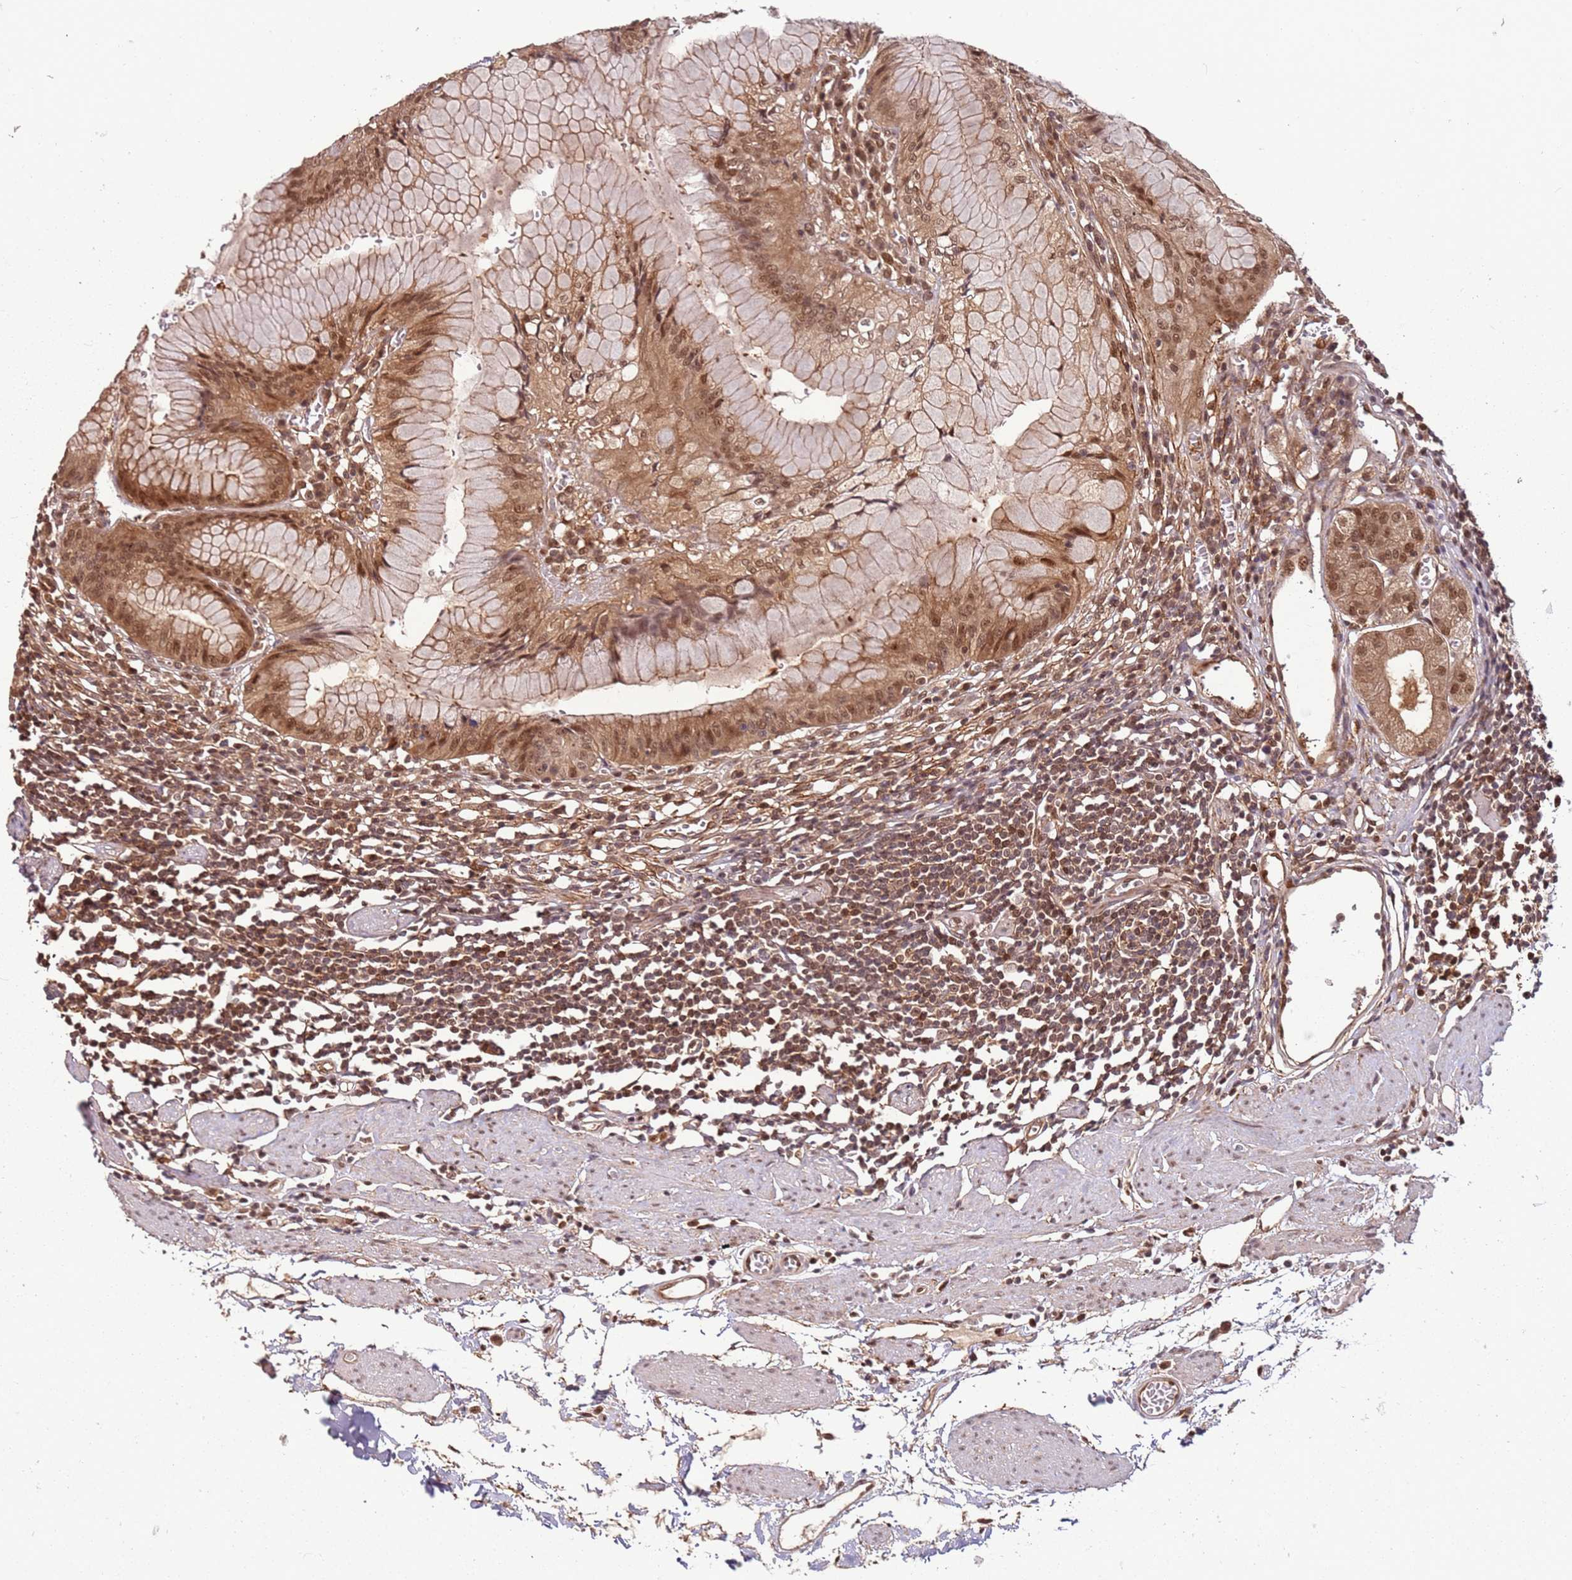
{"staining": {"intensity": "moderate", "quantity": ">75%", "location": "cytoplasmic/membranous,nuclear"}, "tissue": "stomach", "cell_type": "Glandular cells", "image_type": "normal", "snomed": [{"axis": "morphology", "description": "Normal tissue, NOS"}, {"axis": "topography", "description": "Stomach"}], "caption": "An immunohistochemistry micrograph of normal tissue is shown. Protein staining in brown labels moderate cytoplasmic/membranous,nuclear positivity in stomach within glandular cells.", "gene": "PGLS", "patient": {"sex": "male", "age": 55}}